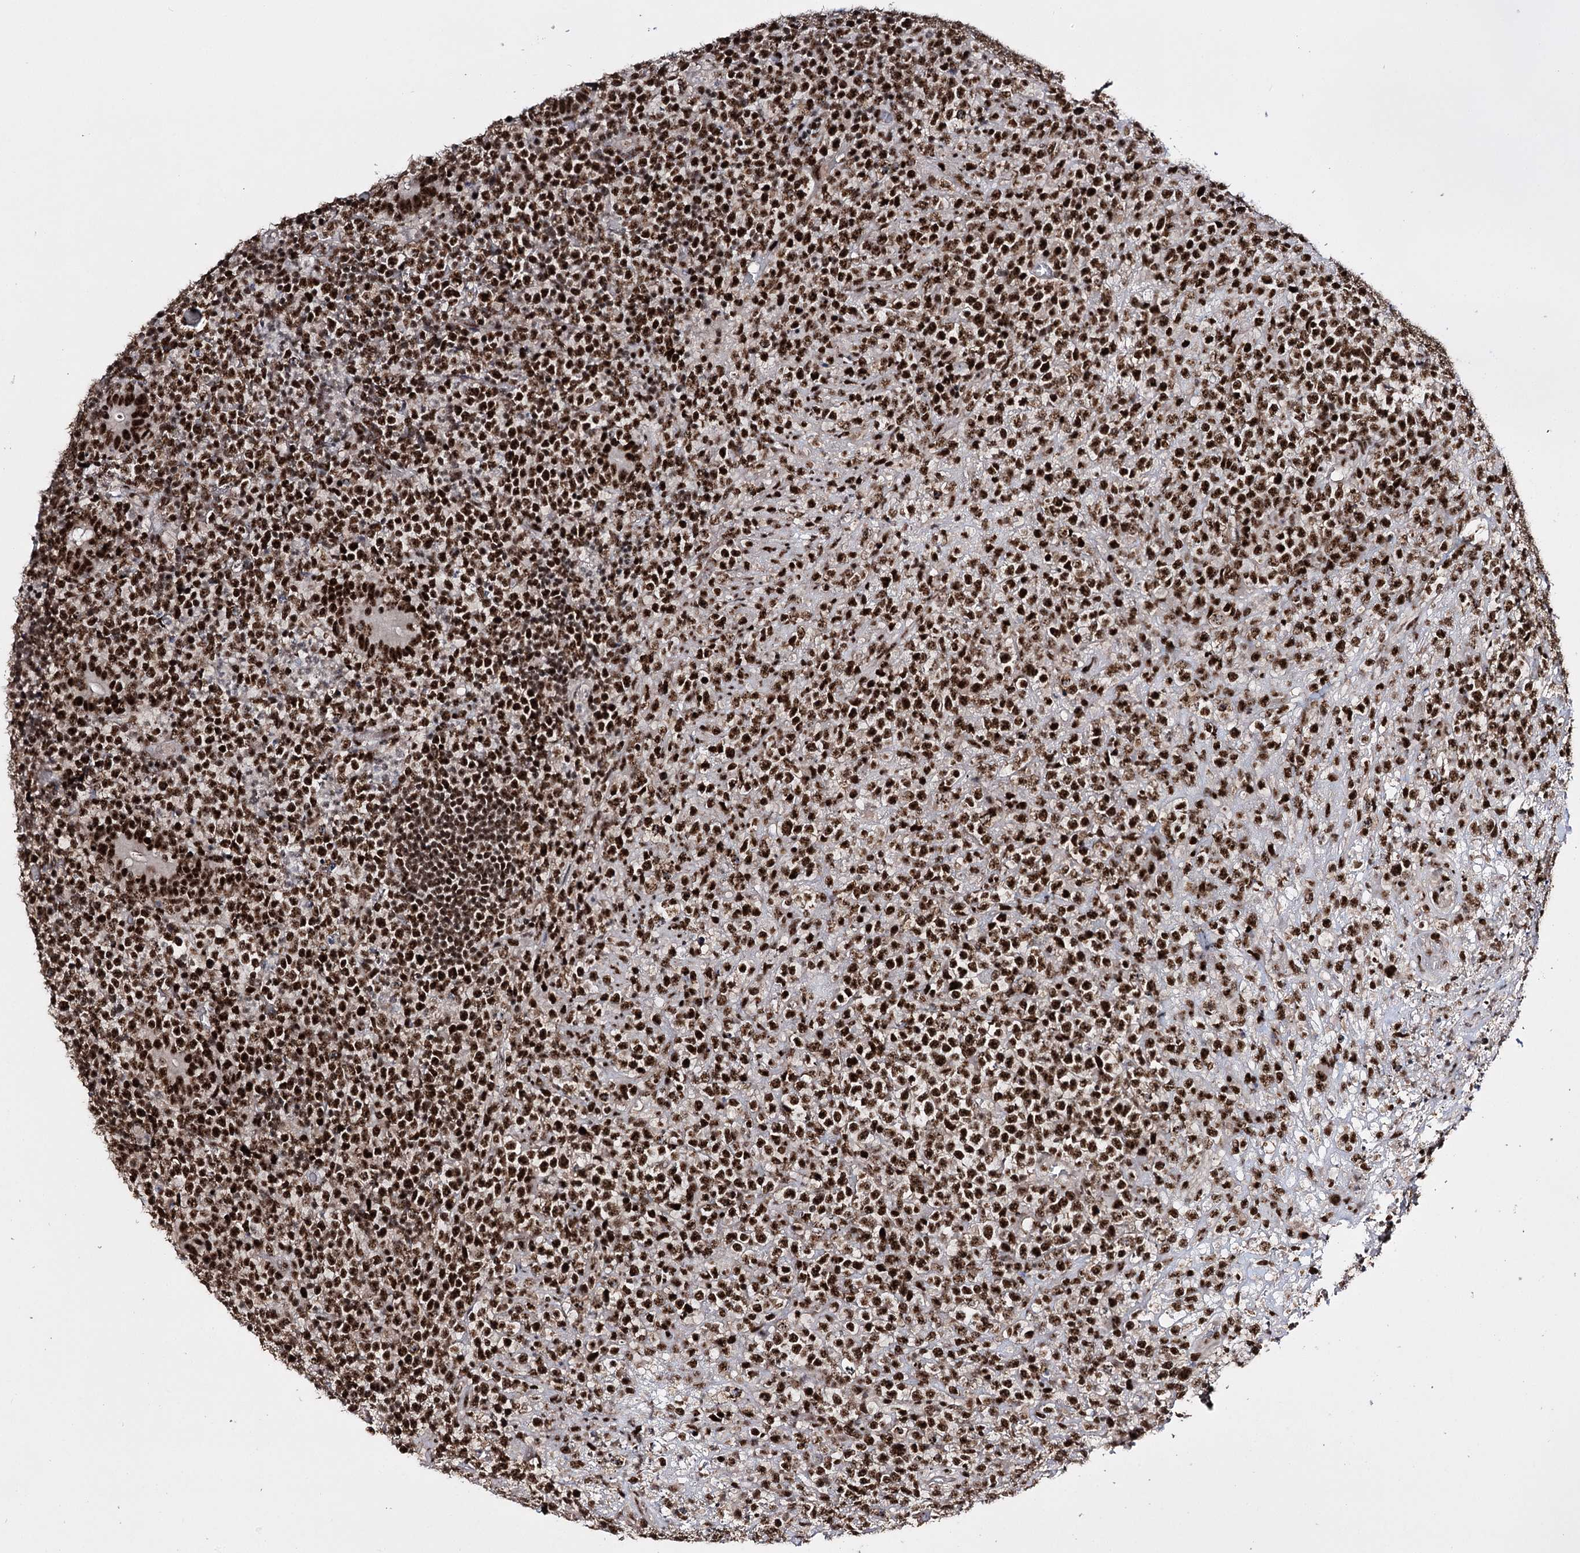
{"staining": {"intensity": "strong", "quantity": ">75%", "location": "nuclear"}, "tissue": "lymphoma", "cell_type": "Tumor cells", "image_type": "cancer", "snomed": [{"axis": "morphology", "description": "Malignant lymphoma, non-Hodgkin's type, High grade"}, {"axis": "topography", "description": "Colon"}], "caption": "A high-resolution histopathology image shows immunohistochemistry staining of malignant lymphoma, non-Hodgkin's type (high-grade), which demonstrates strong nuclear positivity in about >75% of tumor cells. The staining was performed using DAB to visualize the protein expression in brown, while the nuclei were stained in blue with hematoxylin (Magnification: 20x).", "gene": "PRPF40A", "patient": {"sex": "female", "age": 53}}